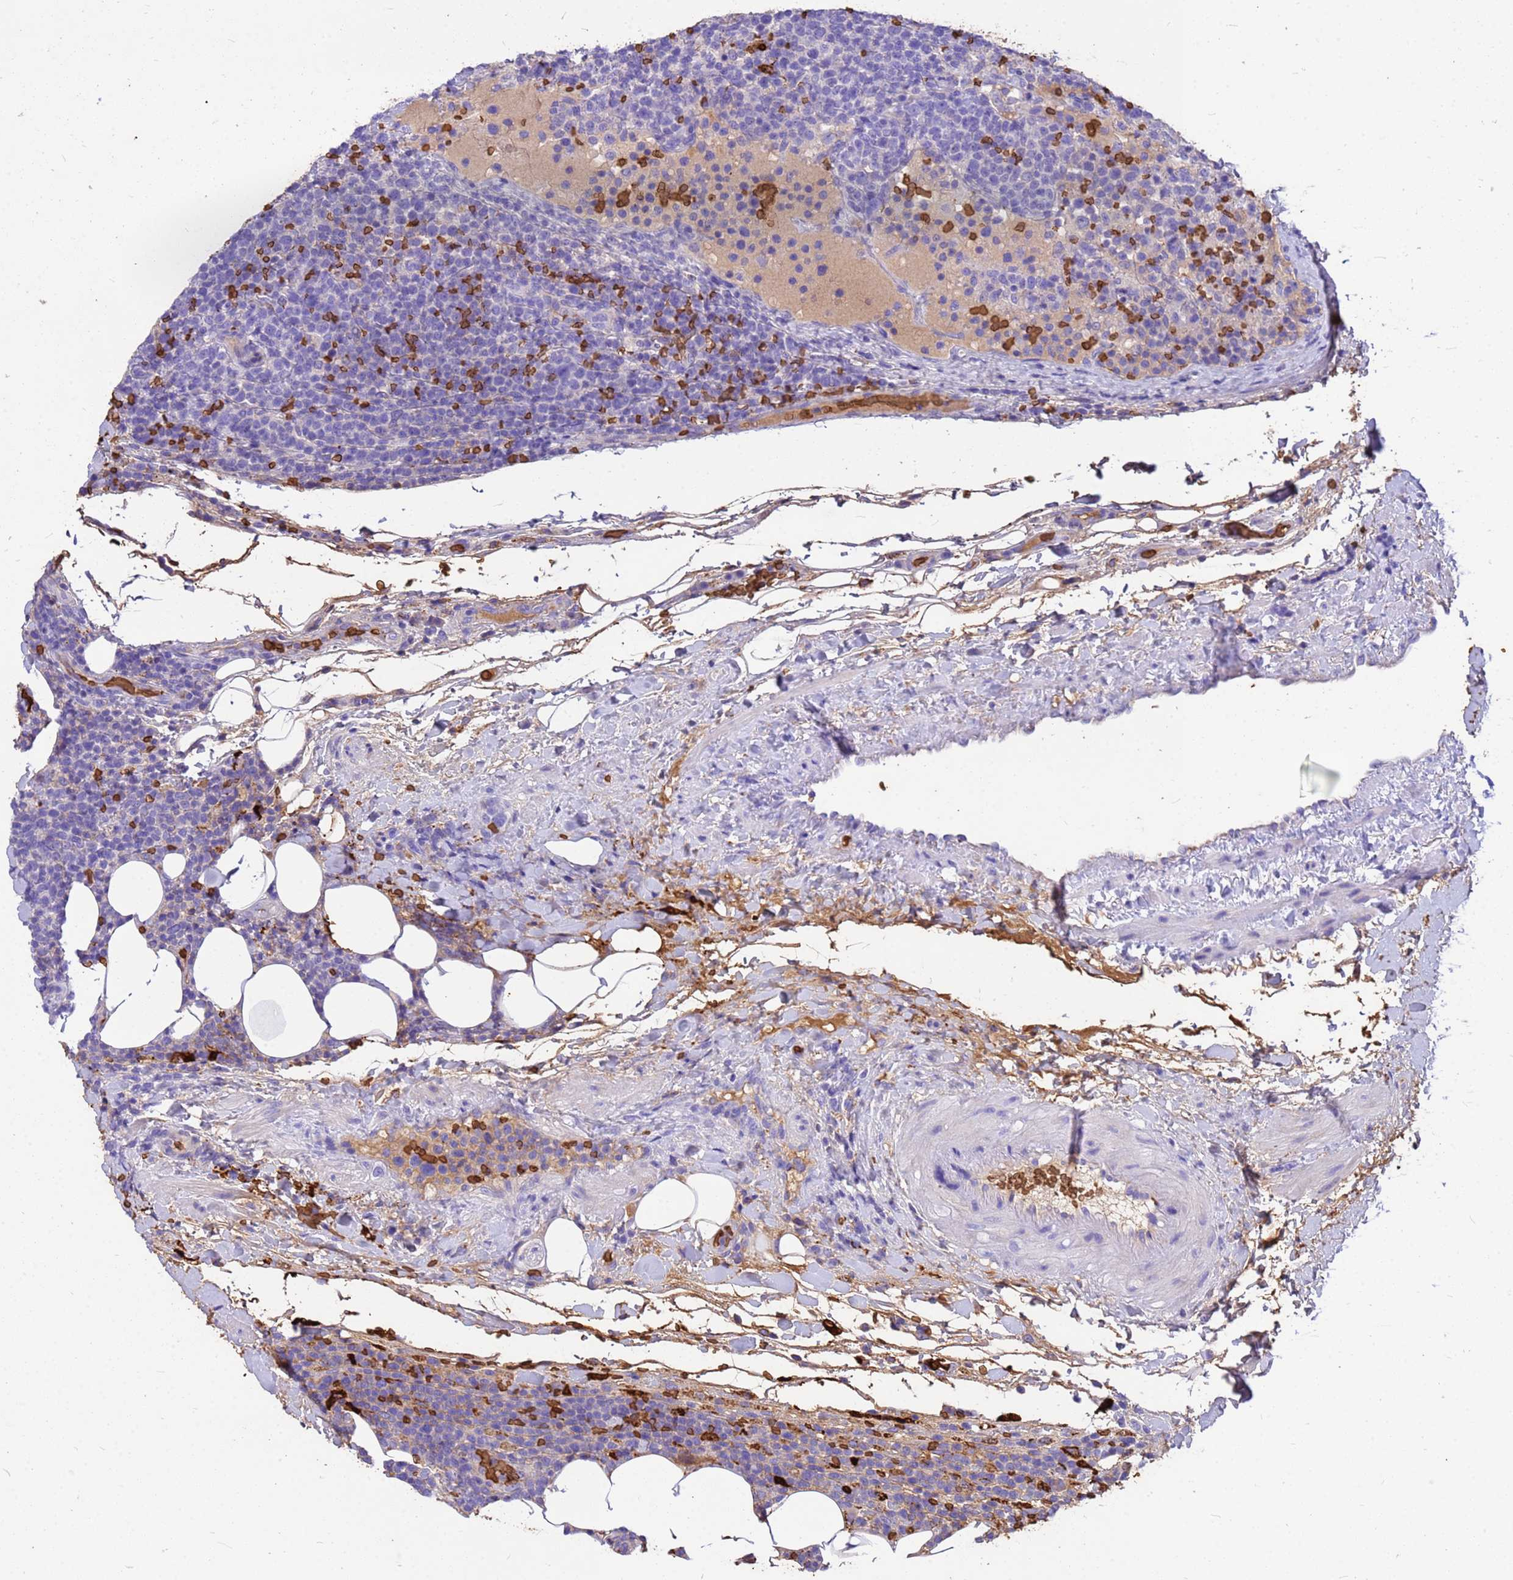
{"staining": {"intensity": "negative", "quantity": "none", "location": "none"}, "tissue": "lymphoma", "cell_type": "Tumor cells", "image_type": "cancer", "snomed": [{"axis": "morphology", "description": "Malignant lymphoma, non-Hodgkin's type, High grade"}, {"axis": "topography", "description": "Lymph node"}], "caption": "DAB (3,3'-diaminobenzidine) immunohistochemical staining of high-grade malignant lymphoma, non-Hodgkin's type exhibits no significant expression in tumor cells.", "gene": "HBA2", "patient": {"sex": "male", "age": 61}}